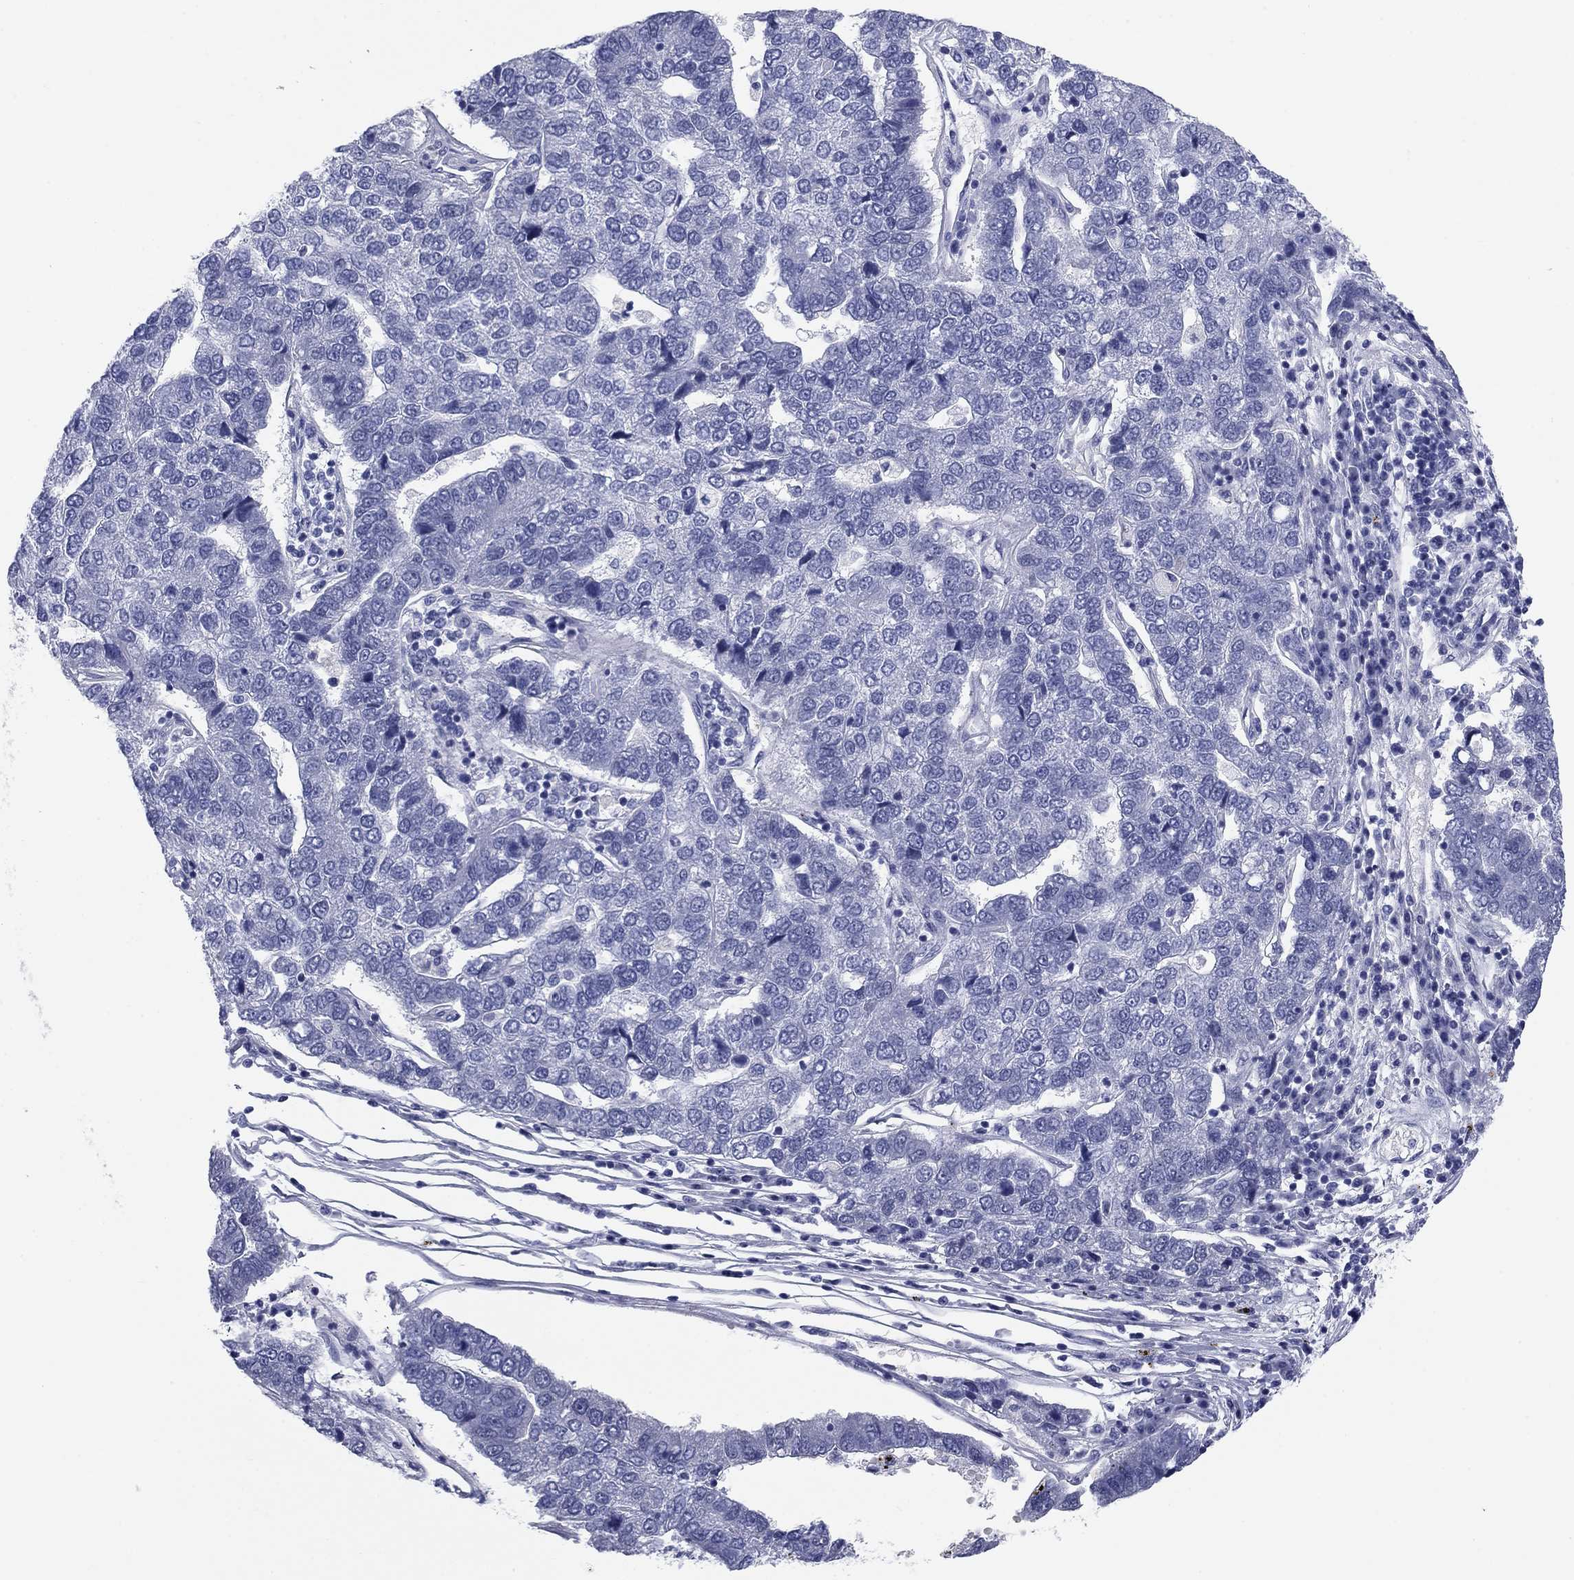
{"staining": {"intensity": "negative", "quantity": "none", "location": "none"}, "tissue": "pancreatic cancer", "cell_type": "Tumor cells", "image_type": "cancer", "snomed": [{"axis": "morphology", "description": "Adenocarcinoma, NOS"}, {"axis": "topography", "description": "Pancreas"}], "caption": "Immunohistochemistry of adenocarcinoma (pancreatic) exhibits no staining in tumor cells. The staining was performed using DAB (3,3'-diaminobenzidine) to visualize the protein expression in brown, while the nuclei were stained in blue with hematoxylin (Magnification: 20x).", "gene": "KCNH1", "patient": {"sex": "female", "age": 61}}